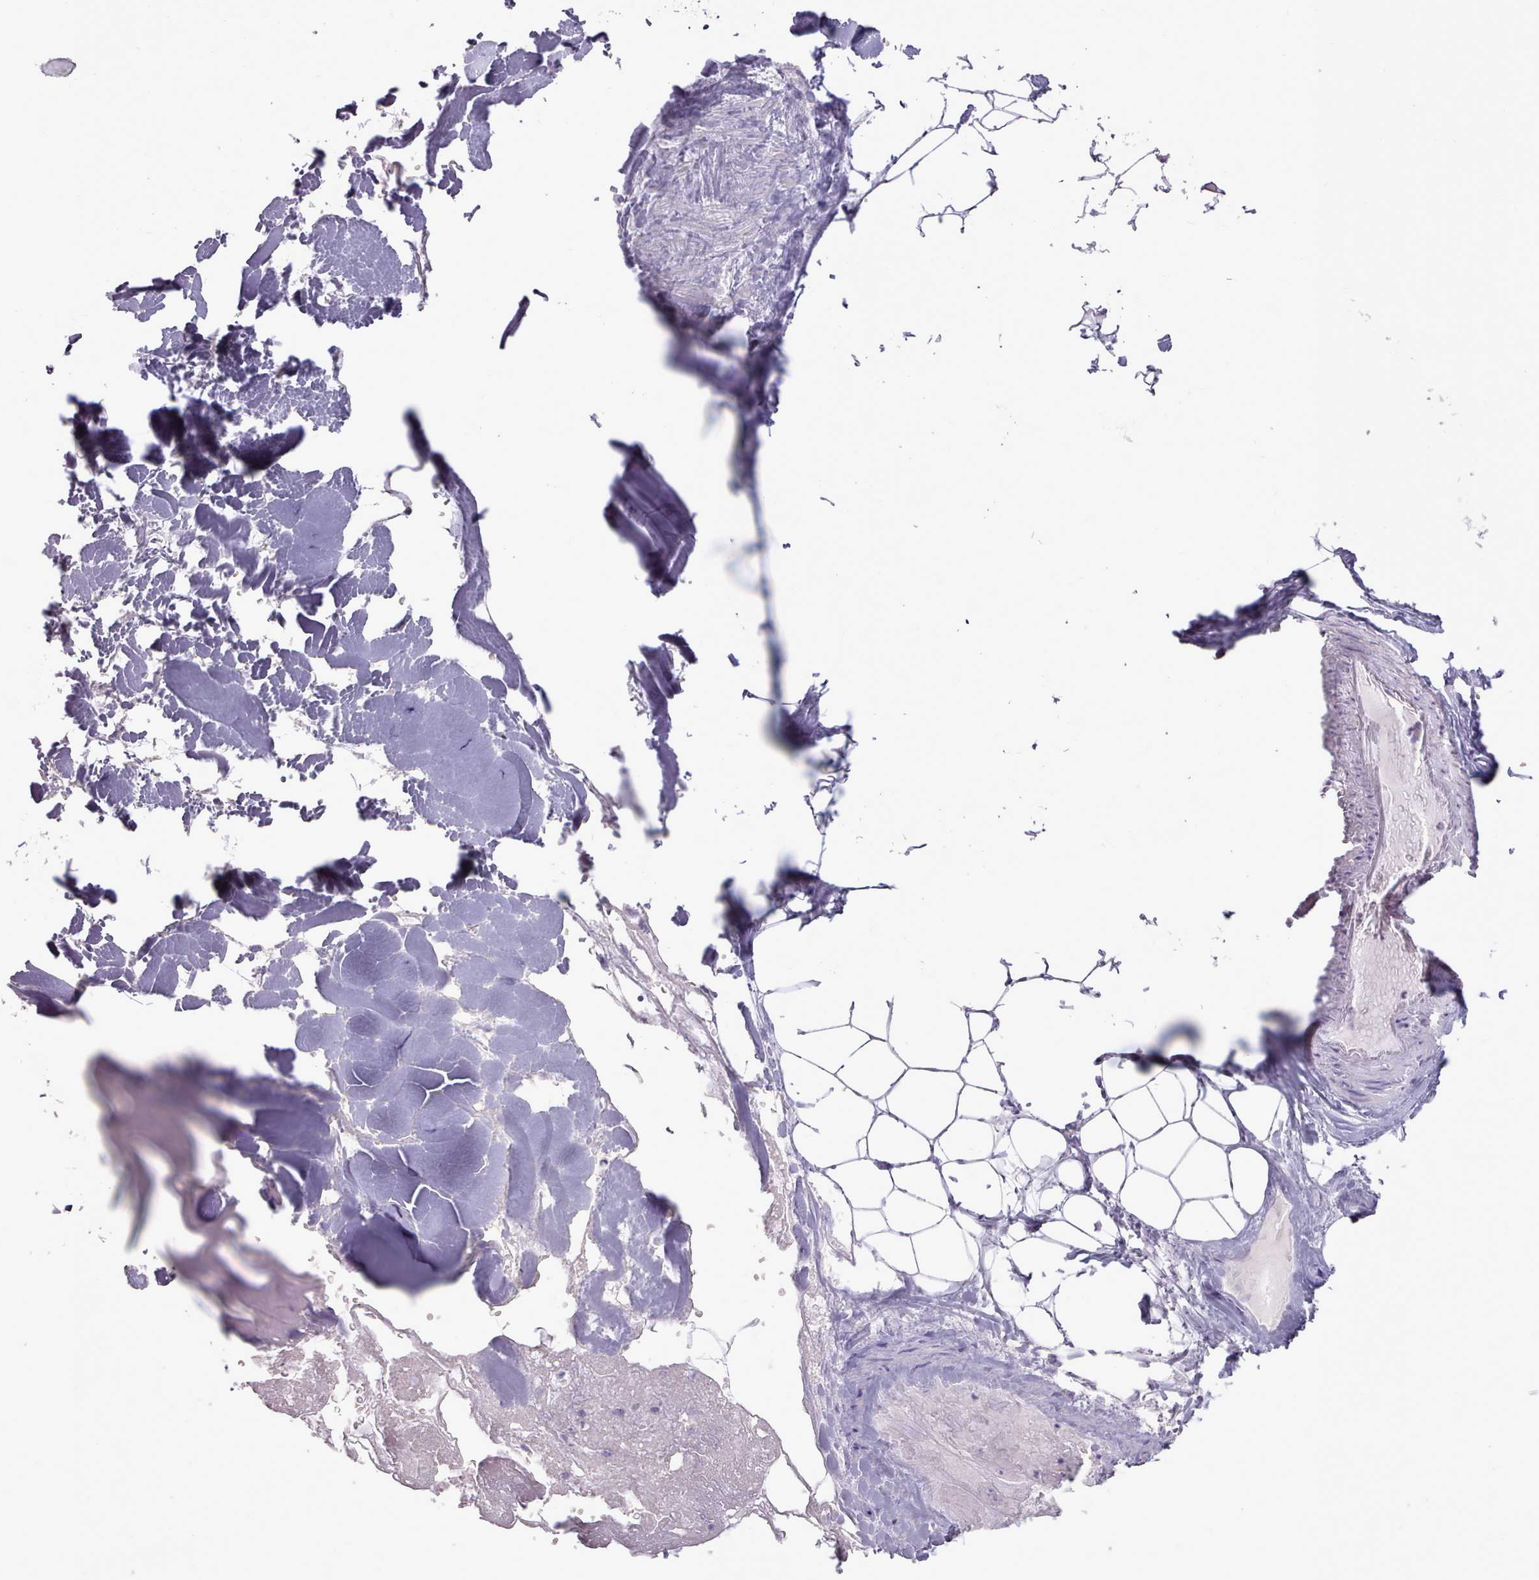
{"staining": {"intensity": "negative", "quantity": "none", "location": "none"}, "tissue": "adipose tissue", "cell_type": "Adipocytes", "image_type": "normal", "snomed": [{"axis": "morphology", "description": "Normal tissue, NOS"}, {"axis": "topography", "description": "Peripheral nerve tissue"}], "caption": "DAB immunohistochemical staining of normal adipose tissue reveals no significant staining in adipocytes.", "gene": "BDKRB2", "patient": {"sex": "male", "age": 74}}